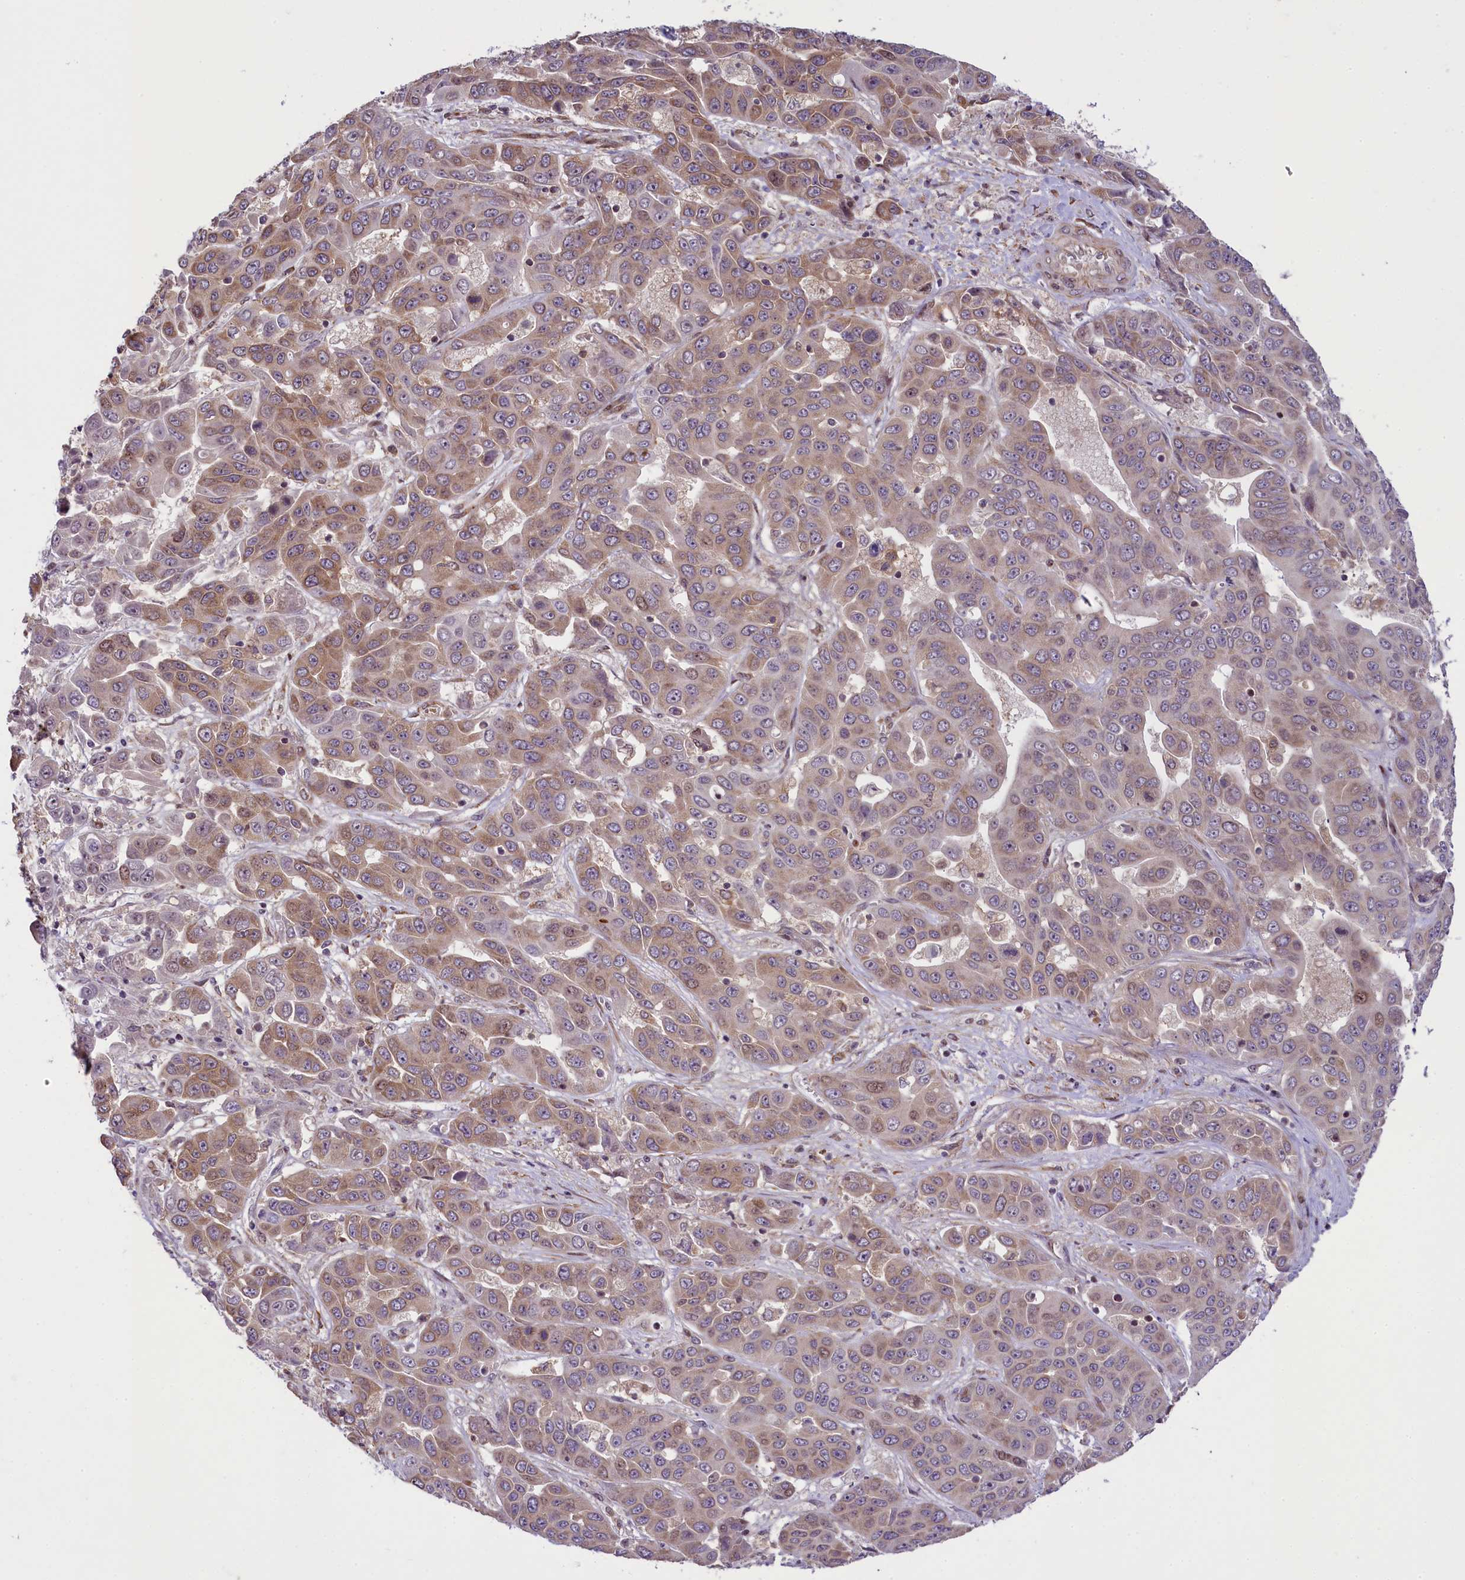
{"staining": {"intensity": "moderate", "quantity": ">75%", "location": "cytoplasmic/membranous,nuclear"}, "tissue": "liver cancer", "cell_type": "Tumor cells", "image_type": "cancer", "snomed": [{"axis": "morphology", "description": "Cholangiocarcinoma"}, {"axis": "topography", "description": "Liver"}], "caption": "Immunohistochemical staining of liver cholangiocarcinoma exhibits medium levels of moderate cytoplasmic/membranous and nuclear protein expression in about >75% of tumor cells.", "gene": "RBBP8", "patient": {"sex": "female", "age": 52}}